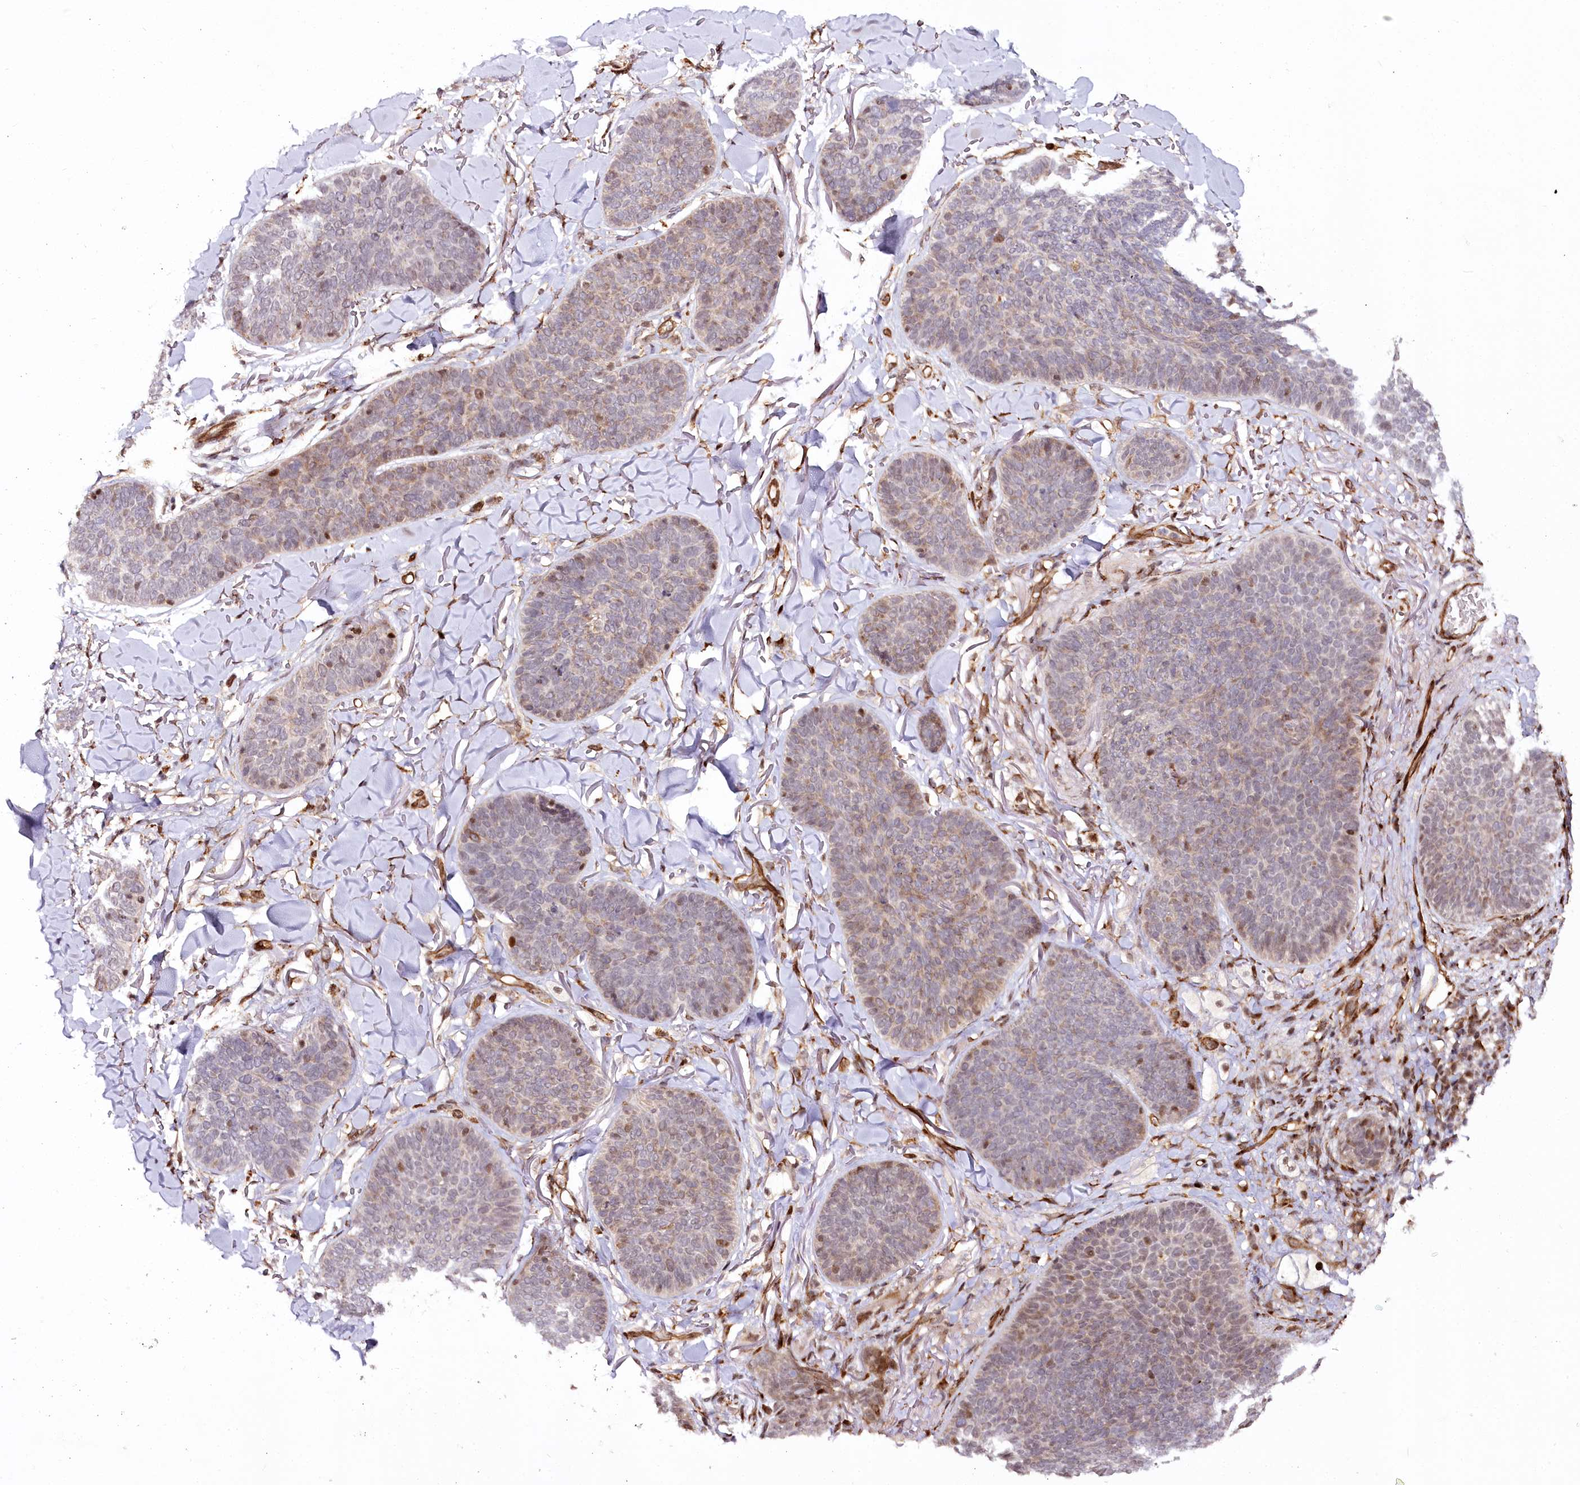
{"staining": {"intensity": "moderate", "quantity": "<25%", "location": "cytoplasmic/membranous,nuclear"}, "tissue": "skin cancer", "cell_type": "Tumor cells", "image_type": "cancer", "snomed": [{"axis": "morphology", "description": "Basal cell carcinoma"}, {"axis": "topography", "description": "Skin"}], "caption": "IHC of skin basal cell carcinoma displays low levels of moderate cytoplasmic/membranous and nuclear staining in approximately <25% of tumor cells.", "gene": "COPG1", "patient": {"sex": "male", "age": 85}}